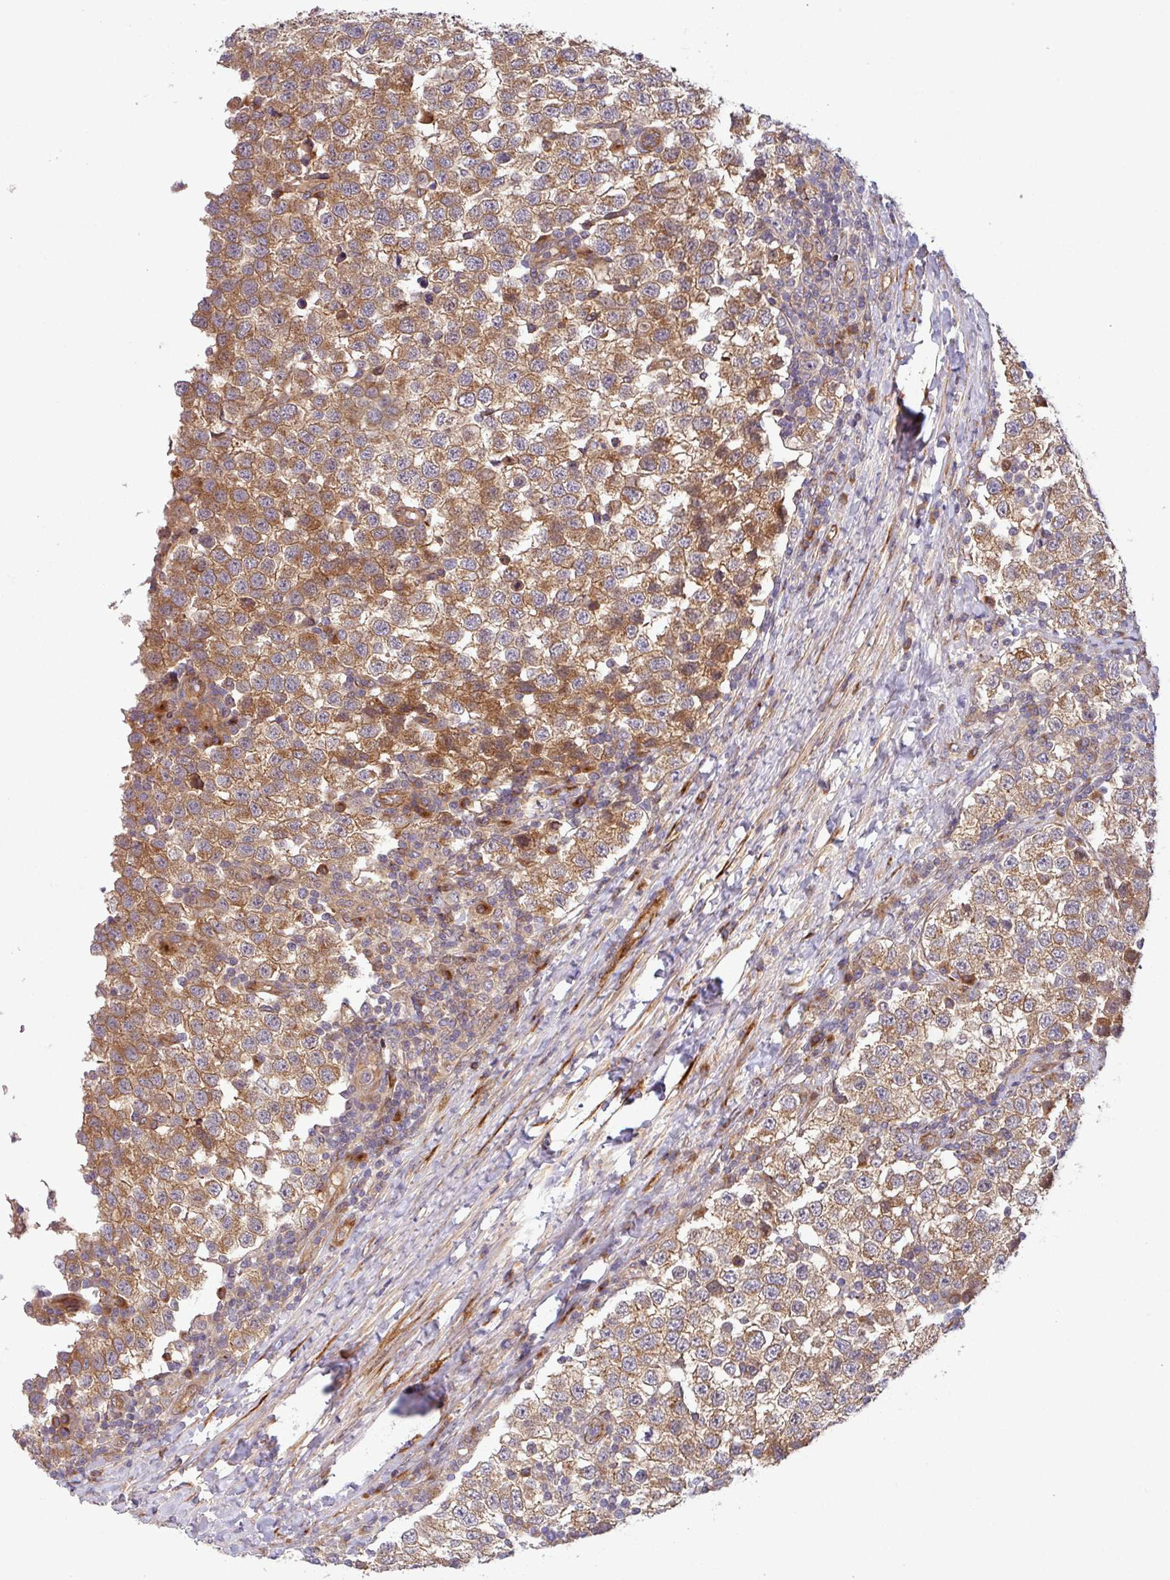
{"staining": {"intensity": "moderate", "quantity": ">75%", "location": "cytoplasmic/membranous"}, "tissue": "testis cancer", "cell_type": "Tumor cells", "image_type": "cancer", "snomed": [{"axis": "morphology", "description": "Seminoma, NOS"}, {"axis": "topography", "description": "Testis"}], "caption": "Immunohistochemical staining of testis cancer (seminoma) reveals medium levels of moderate cytoplasmic/membranous positivity in about >75% of tumor cells.", "gene": "ART1", "patient": {"sex": "male", "age": 34}}